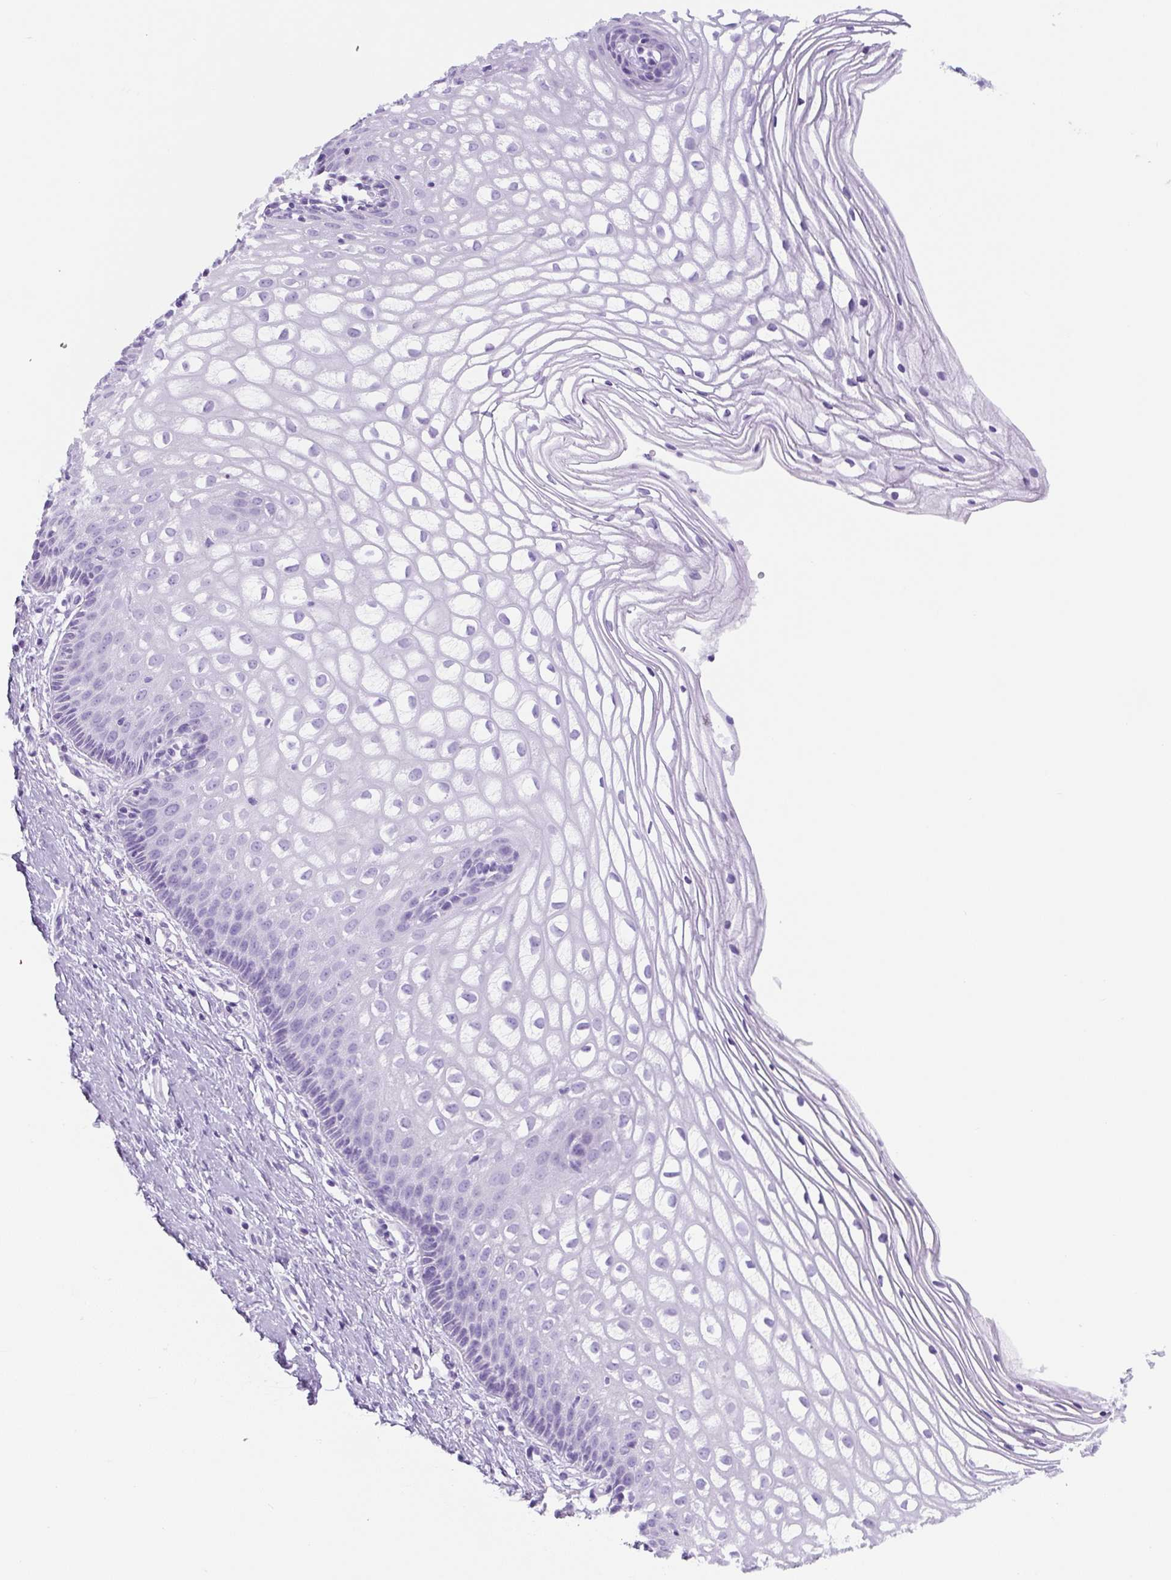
{"staining": {"intensity": "negative", "quantity": "none", "location": "none"}, "tissue": "cervix", "cell_type": "Glandular cells", "image_type": "normal", "snomed": [{"axis": "morphology", "description": "Normal tissue, NOS"}, {"axis": "topography", "description": "Cervix"}], "caption": "Immunohistochemistry image of normal cervix stained for a protein (brown), which displays no positivity in glandular cells.", "gene": "UBL3", "patient": {"sex": "female", "age": 36}}